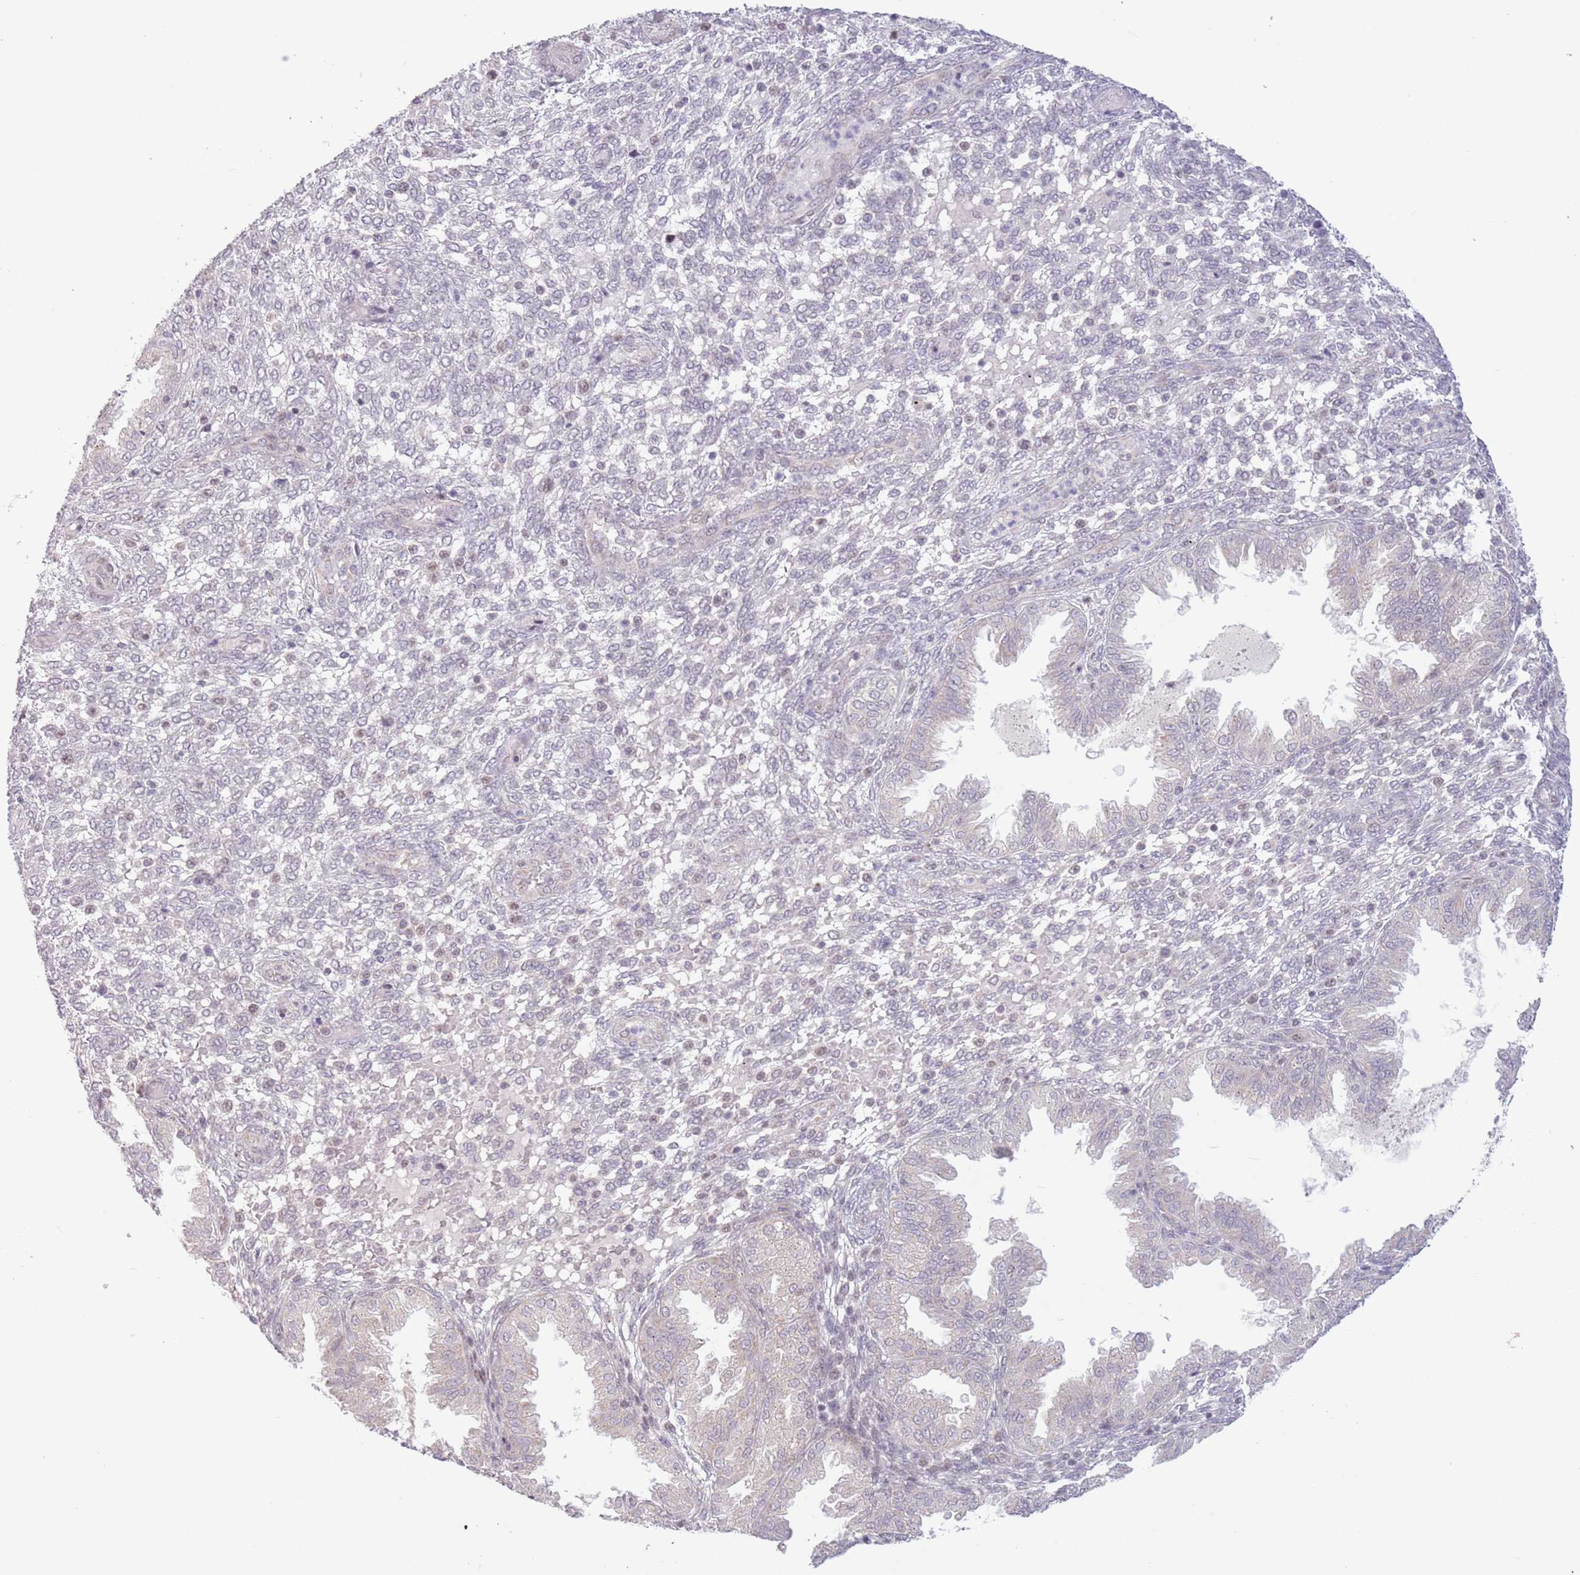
{"staining": {"intensity": "weak", "quantity": "<25%", "location": "nuclear"}, "tissue": "endometrium", "cell_type": "Cells in endometrial stroma", "image_type": "normal", "snomed": [{"axis": "morphology", "description": "Normal tissue, NOS"}, {"axis": "topography", "description": "Endometrium"}], "caption": "DAB (3,3'-diaminobenzidine) immunohistochemical staining of benign endometrium demonstrates no significant staining in cells in endometrial stroma. The staining is performed using DAB brown chromogen with nuclei counter-stained in using hematoxylin.", "gene": "MRPL34", "patient": {"sex": "female", "age": 33}}